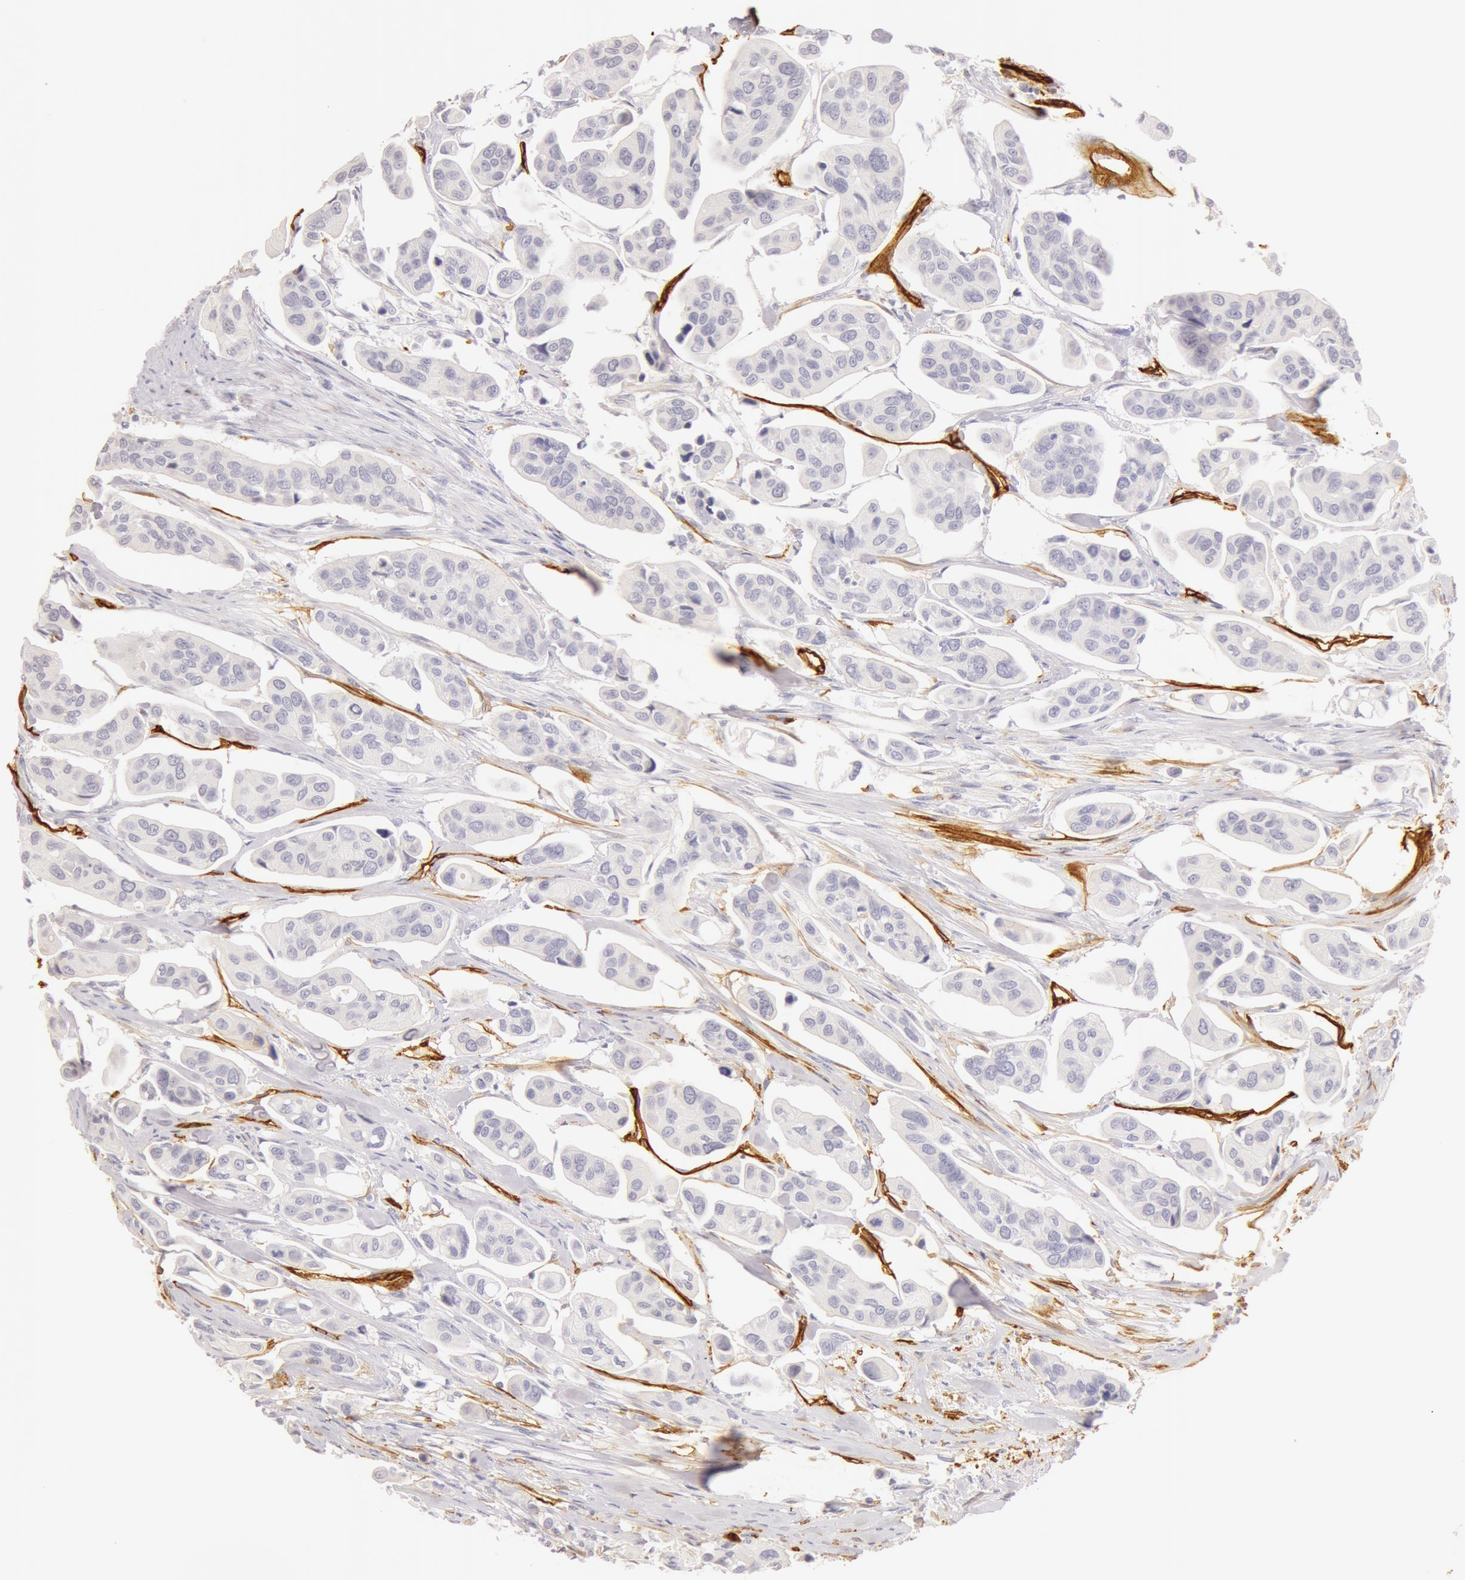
{"staining": {"intensity": "negative", "quantity": "none", "location": "none"}, "tissue": "urothelial cancer", "cell_type": "Tumor cells", "image_type": "cancer", "snomed": [{"axis": "morphology", "description": "Adenocarcinoma, NOS"}, {"axis": "topography", "description": "Urinary bladder"}], "caption": "Tumor cells are negative for protein expression in human adenocarcinoma. The staining was performed using DAB to visualize the protein expression in brown, while the nuclei were stained in blue with hematoxylin (Magnification: 20x).", "gene": "AQP1", "patient": {"sex": "male", "age": 61}}